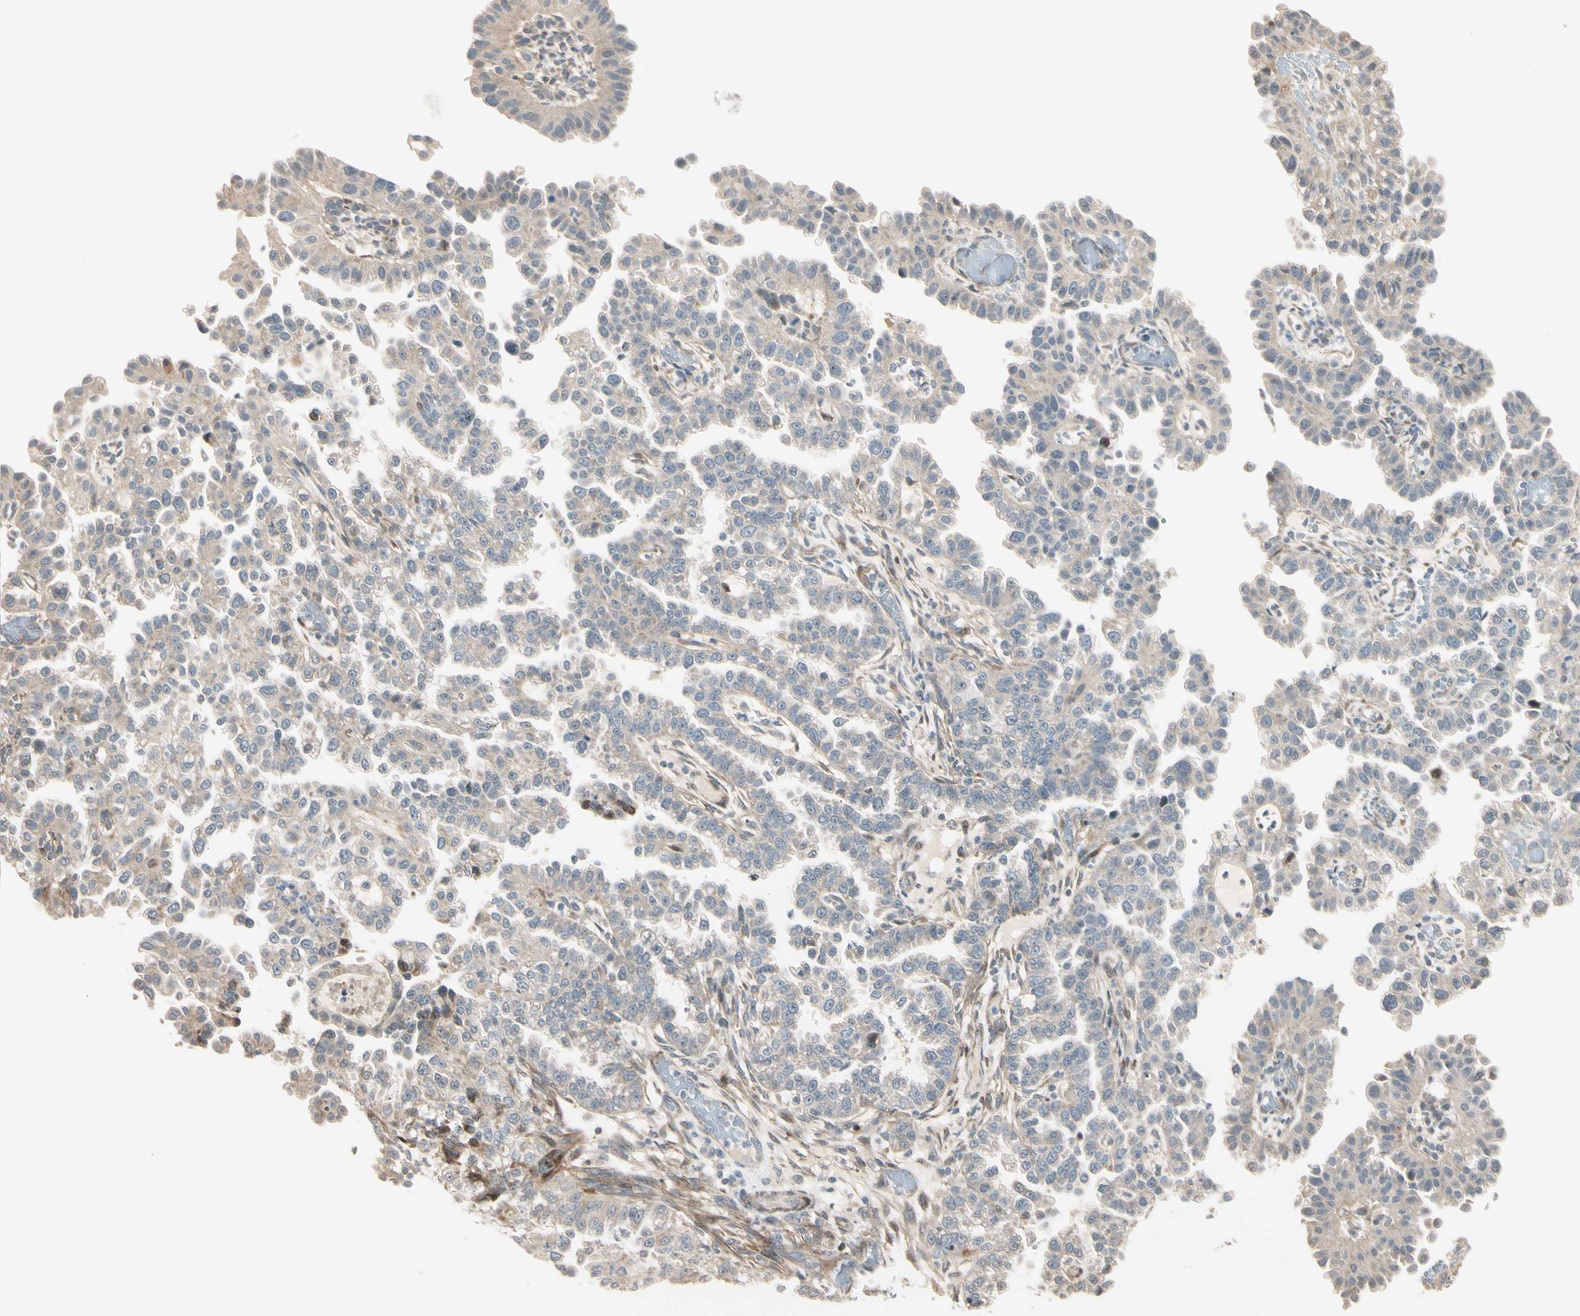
{"staining": {"intensity": "weak", "quantity": ">75%", "location": "cytoplasmic/membranous"}, "tissue": "endometrial cancer", "cell_type": "Tumor cells", "image_type": "cancer", "snomed": [{"axis": "morphology", "description": "Adenocarcinoma, NOS"}, {"axis": "topography", "description": "Endometrium"}], "caption": "A brown stain labels weak cytoplasmic/membranous positivity of a protein in endometrial cancer tumor cells.", "gene": "P4HA3", "patient": {"sex": "female", "age": 85}}